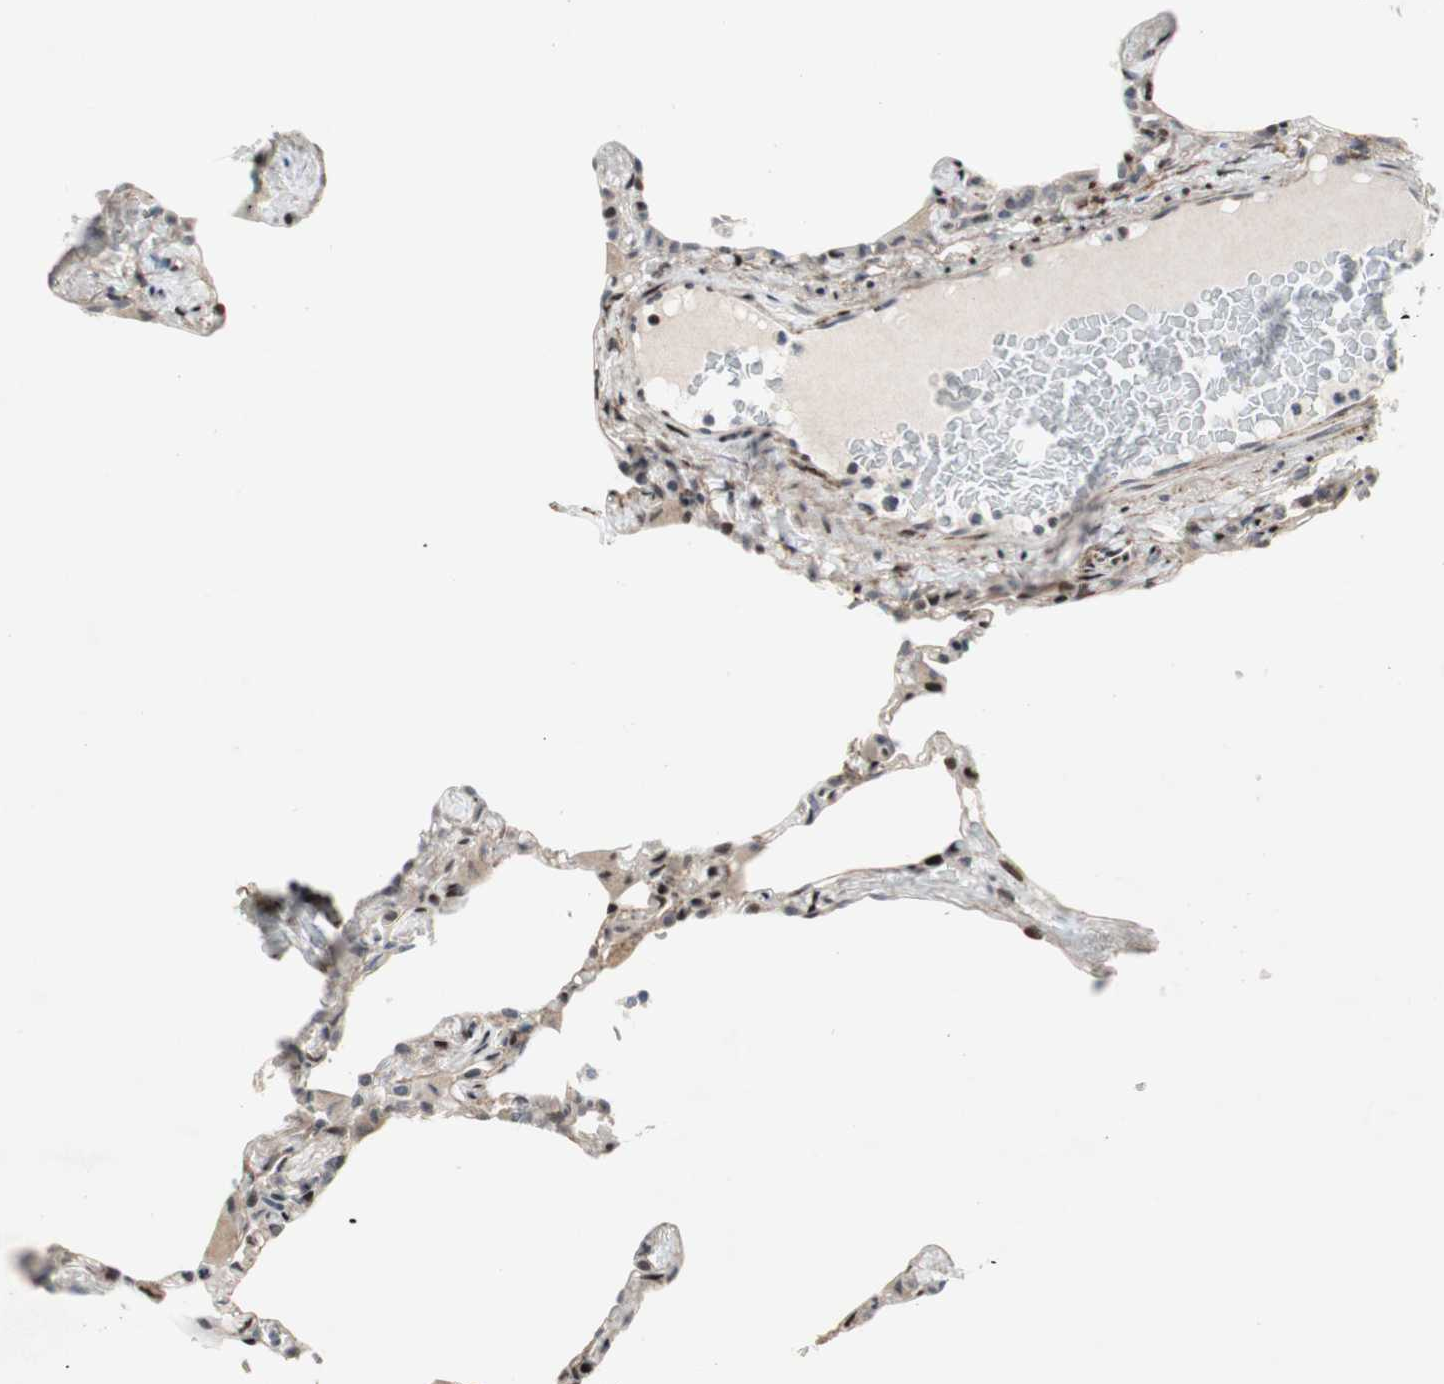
{"staining": {"intensity": "strong", "quantity": "25%-75%", "location": "nuclear"}, "tissue": "lung", "cell_type": "Alveolar cells", "image_type": "normal", "snomed": [{"axis": "morphology", "description": "Normal tissue, NOS"}, {"axis": "topography", "description": "Lung"}], "caption": "Alveolar cells demonstrate high levels of strong nuclear positivity in about 25%-75% of cells in normal lung.", "gene": "FBXO44", "patient": {"sex": "female", "age": 49}}